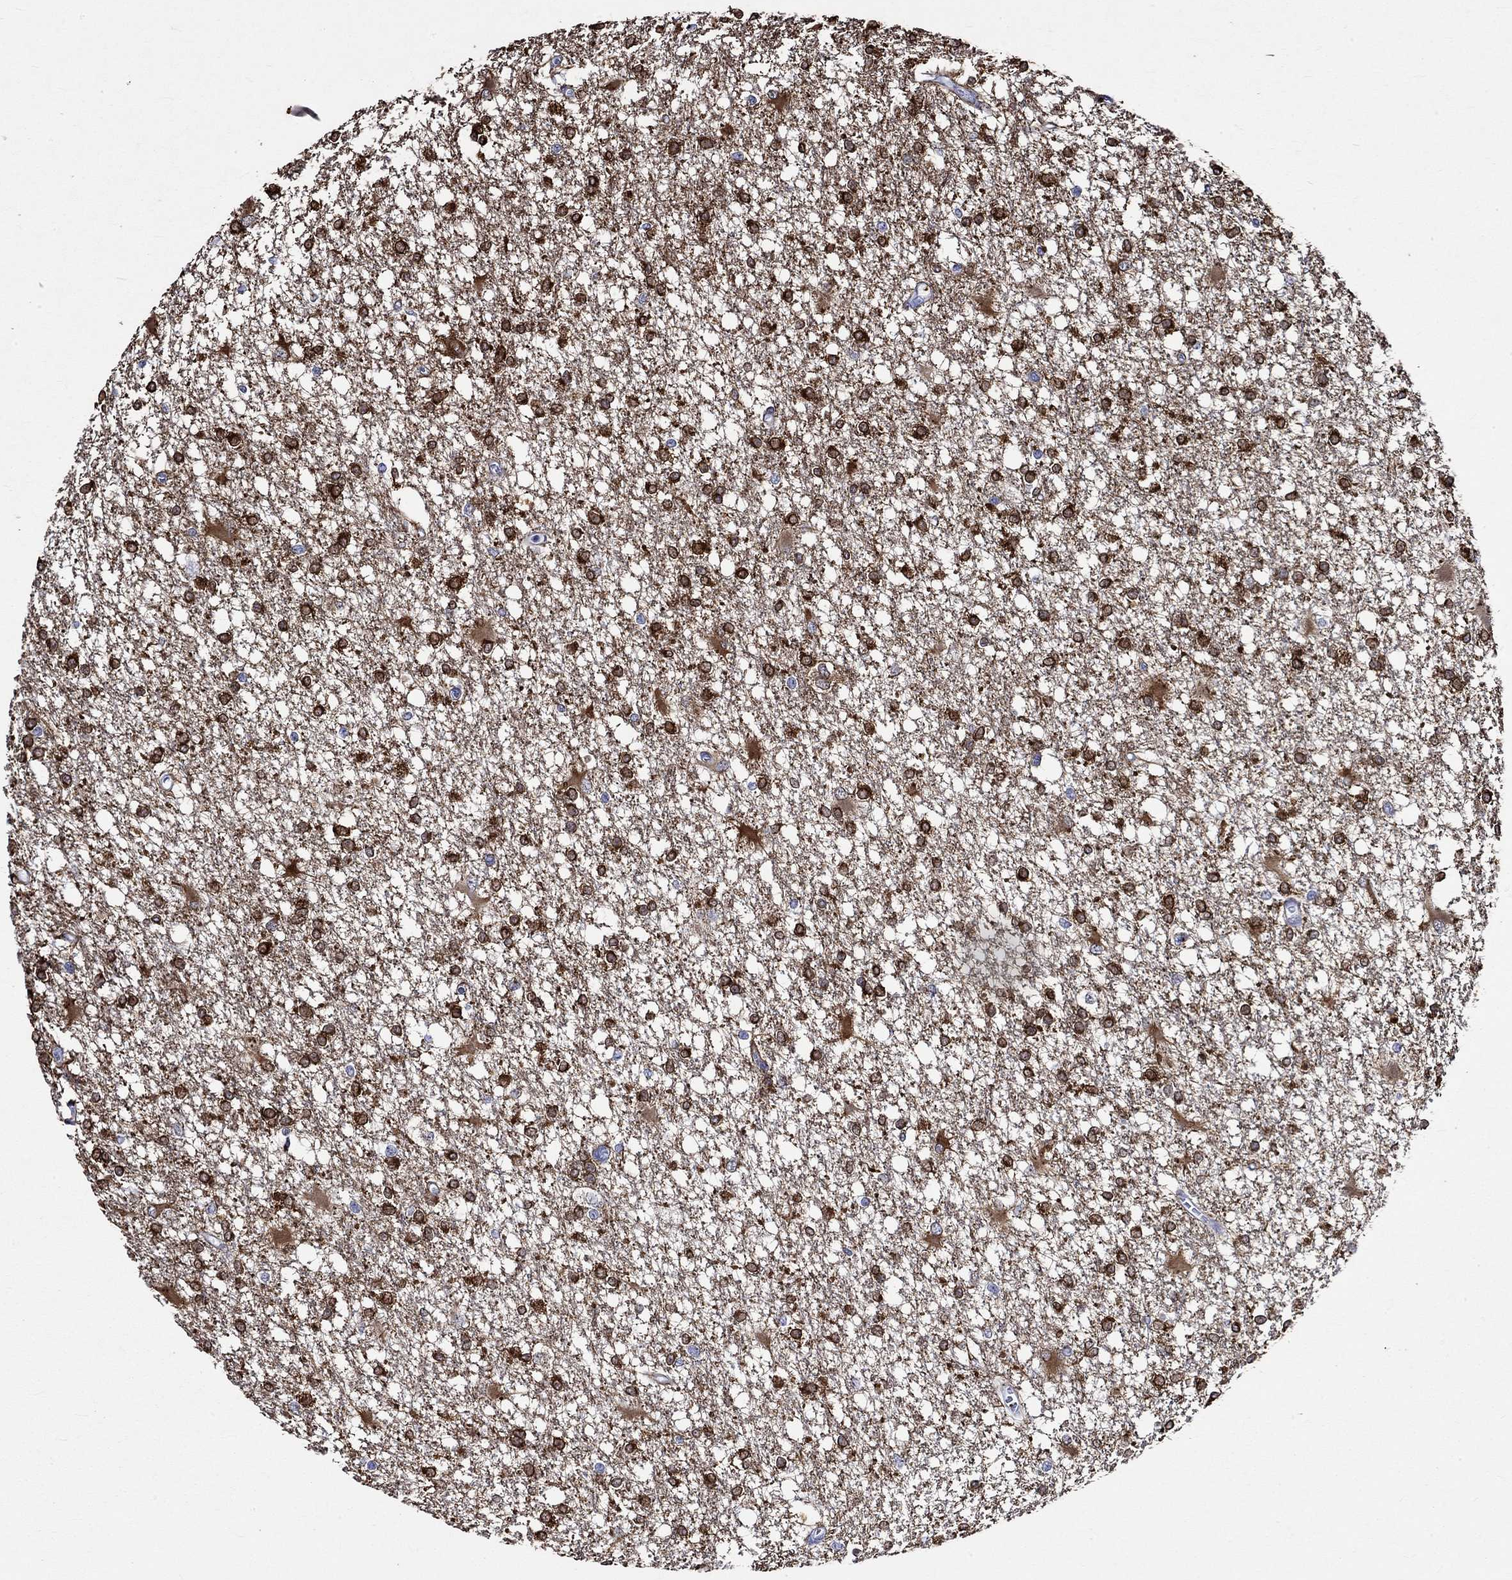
{"staining": {"intensity": "strong", "quantity": "25%-75%", "location": "cytoplasmic/membranous"}, "tissue": "glioma", "cell_type": "Tumor cells", "image_type": "cancer", "snomed": [{"axis": "morphology", "description": "Glioma, malignant, High grade"}, {"axis": "topography", "description": "Cerebral cortex"}], "caption": "Glioma stained for a protein (brown) demonstrates strong cytoplasmic/membranous positive expression in about 25%-75% of tumor cells.", "gene": "CRYAB", "patient": {"sex": "male", "age": 79}}